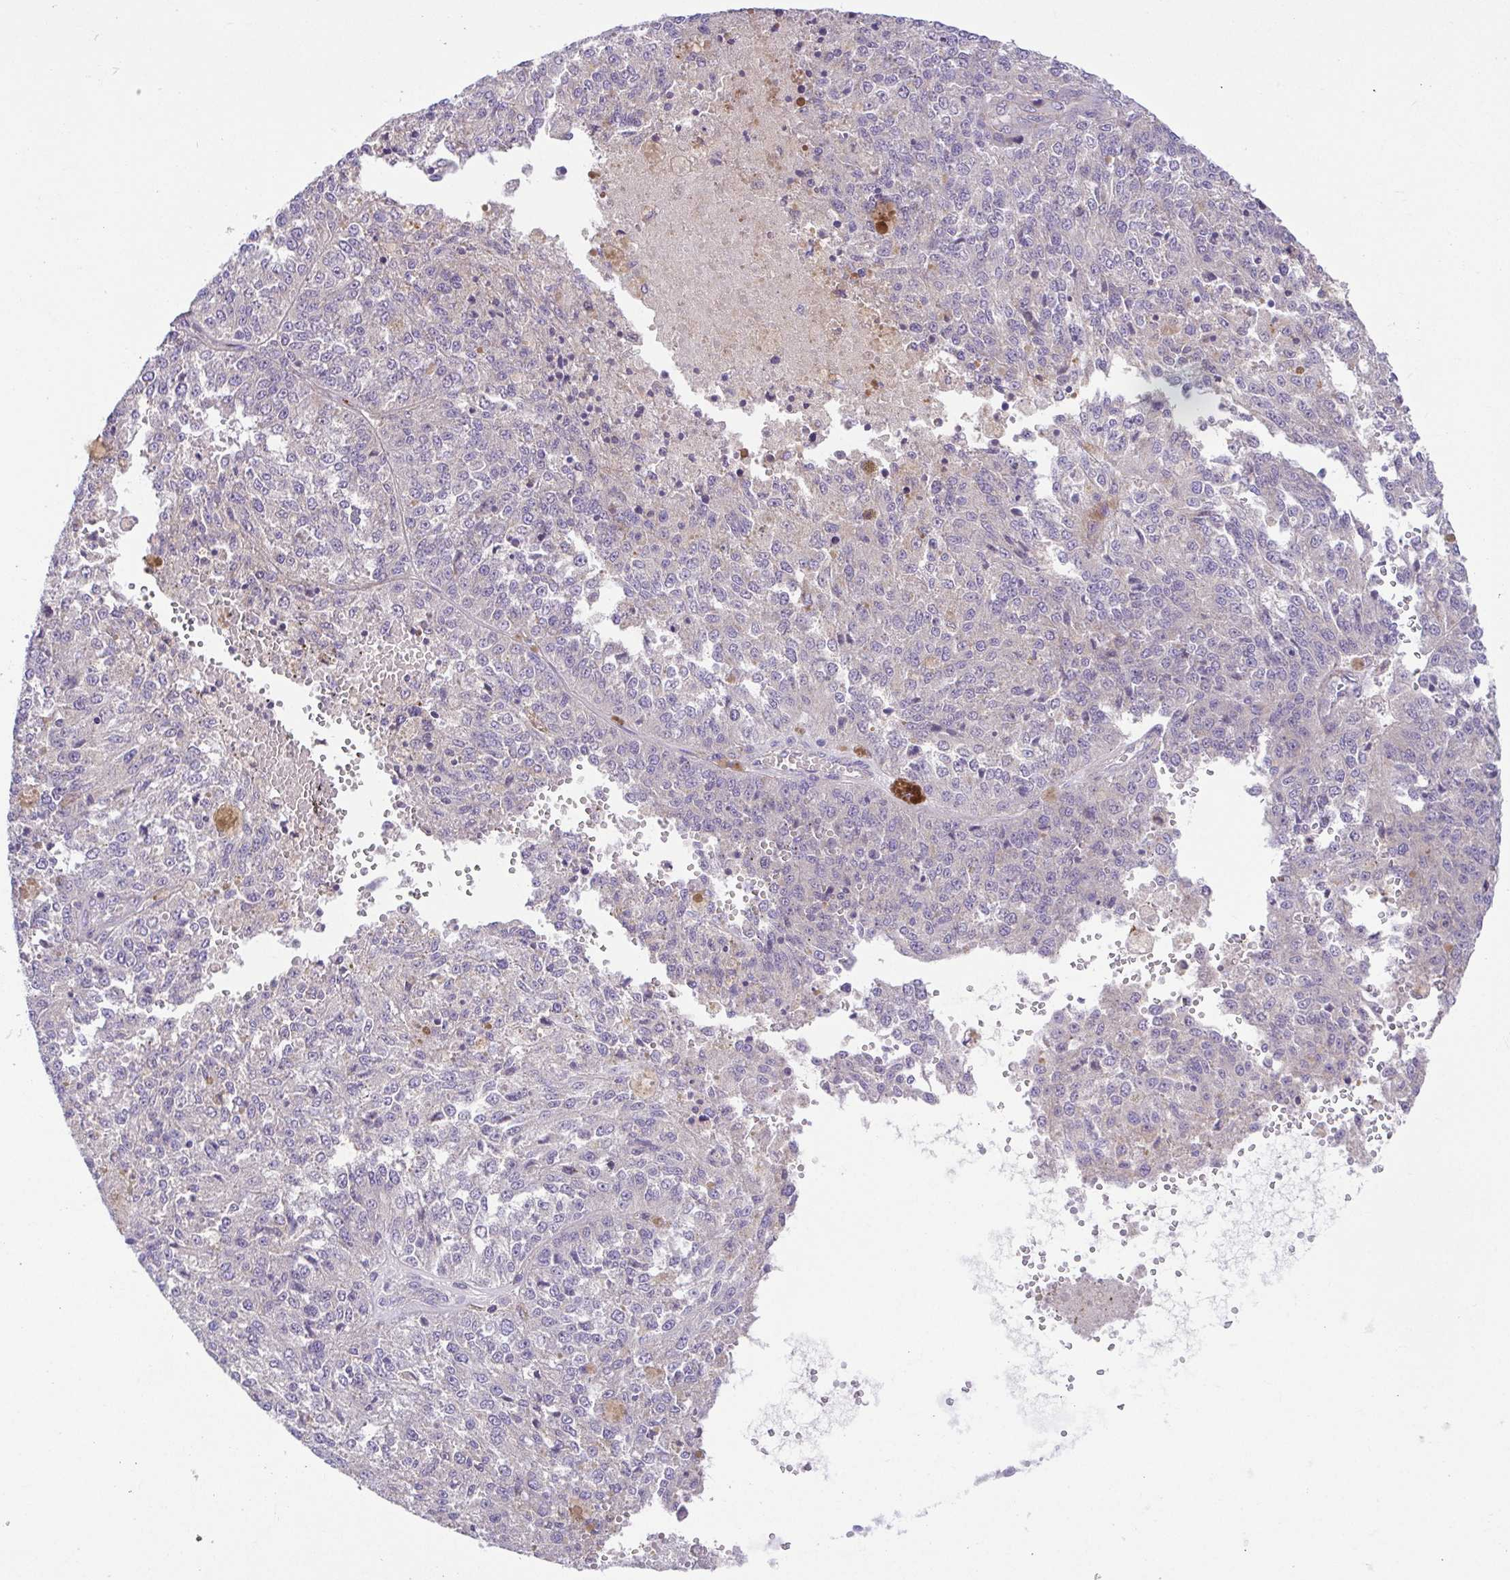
{"staining": {"intensity": "negative", "quantity": "none", "location": "none"}, "tissue": "melanoma", "cell_type": "Tumor cells", "image_type": "cancer", "snomed": [{"axis": "morphology", "description": "Malignant melanoma, Metastatic site"}, {"axis": "topography", "description": "Lymph node"}], "caption": "Immunohistochemical staining of human malignant melanoma (metastatic site) exhibits no significant staining in tumor cells.", "gene": "PRR14L", "patient": {"sex": "female", "age": 64}}